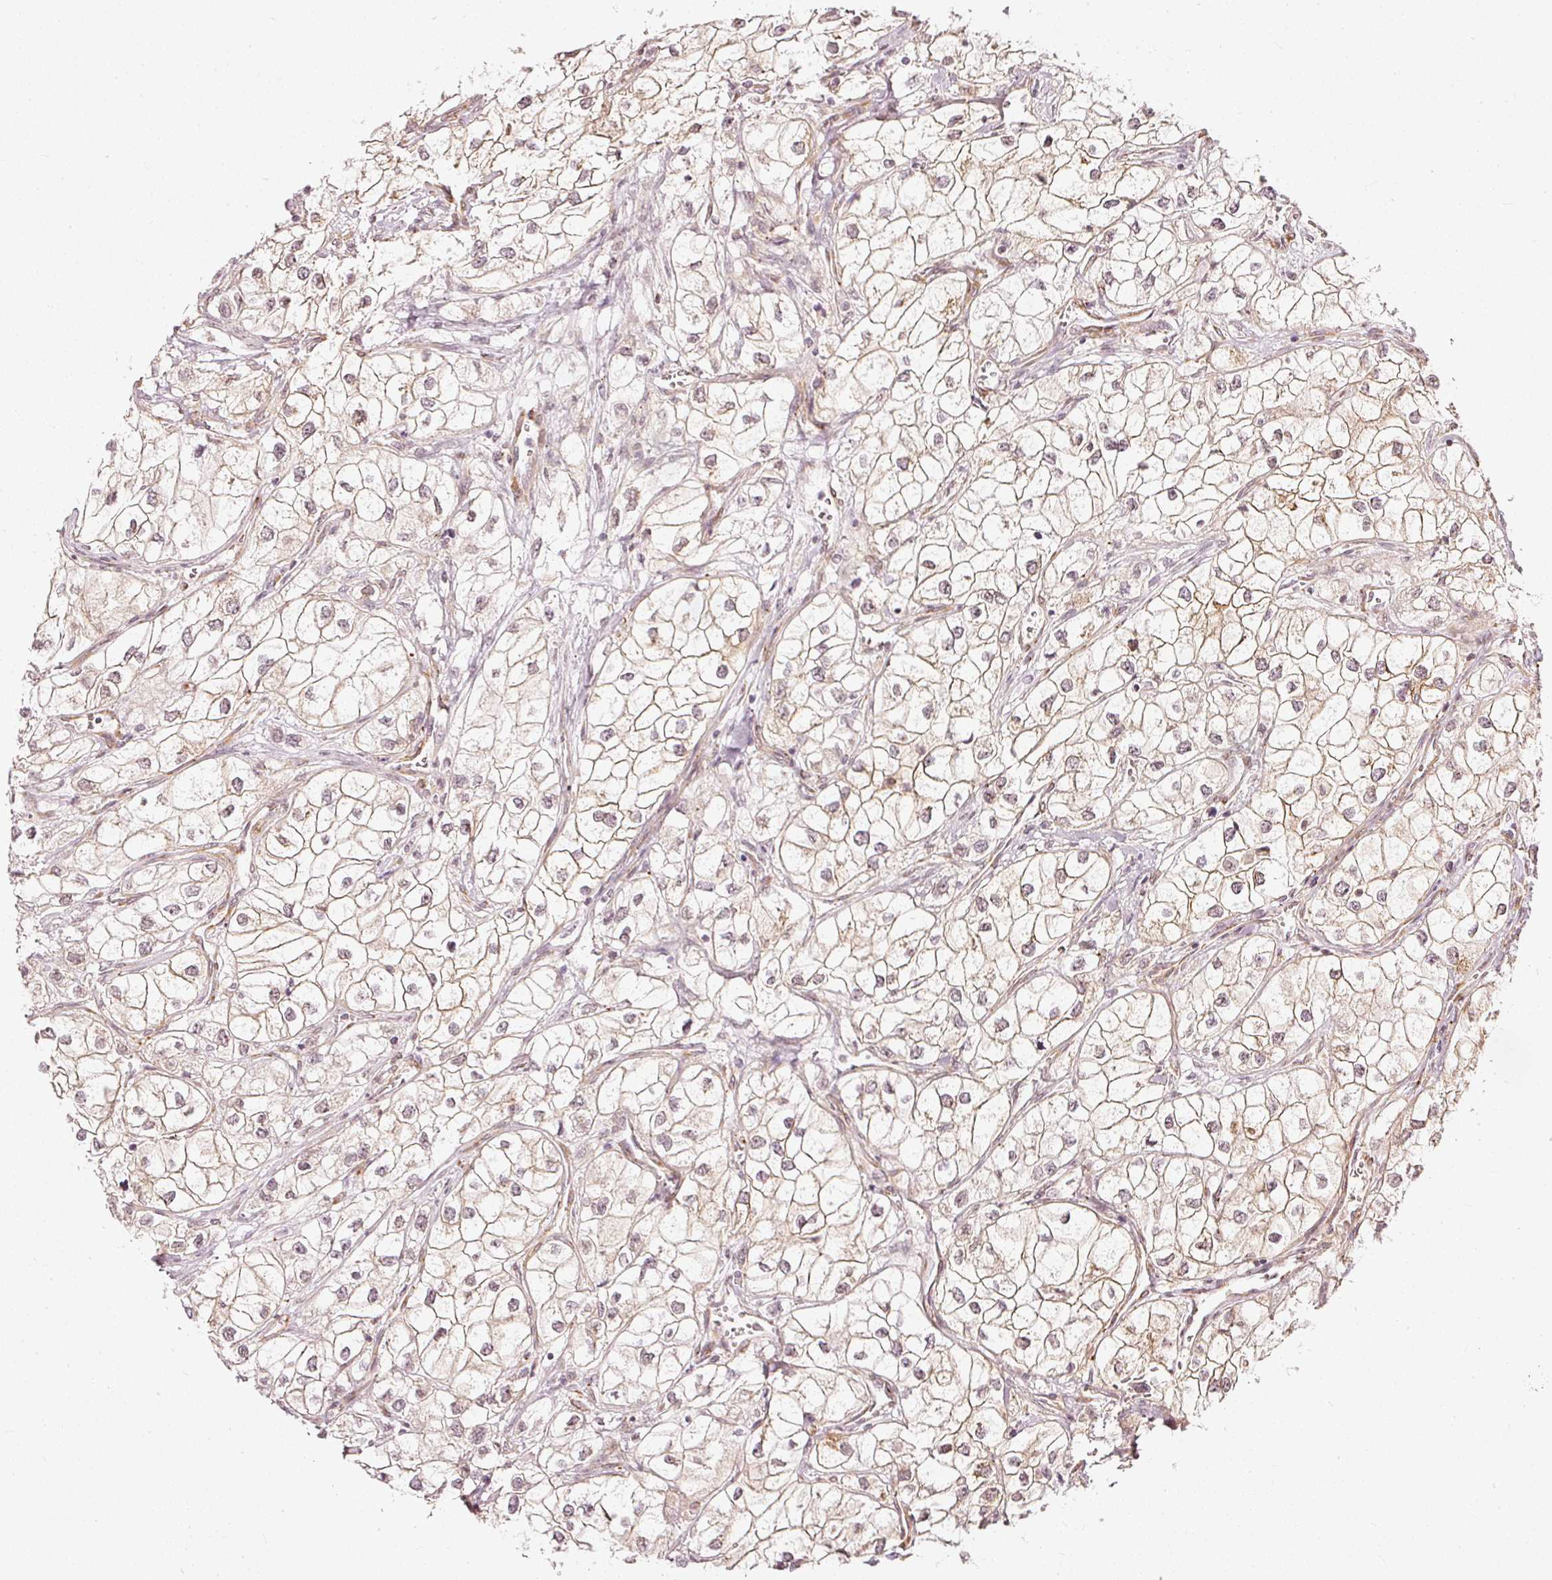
{"staining": {"intensity": "weak", "quantity": ">75%", "location": "cytoplasmic/membranous"}, "tissue": "renal cancer", "cell_type": "Tumor cells", "image_type": "cancer", "snomed": [{"axis": "morphology", "description": "Adenocarcinoma, NOS"}, {"axis": "topography", "description": "Kidney"}], "caption": "Brown immunohistochemical staining in renal adenocarcinoma reveals weak cytoplasmic/membranous positivity in about >75% of tumor cells. (Brightfield microscopy of DAB IHC at high magnification).", "gene": "DRD2", "patient": {"sex": "male", "age": 59}}